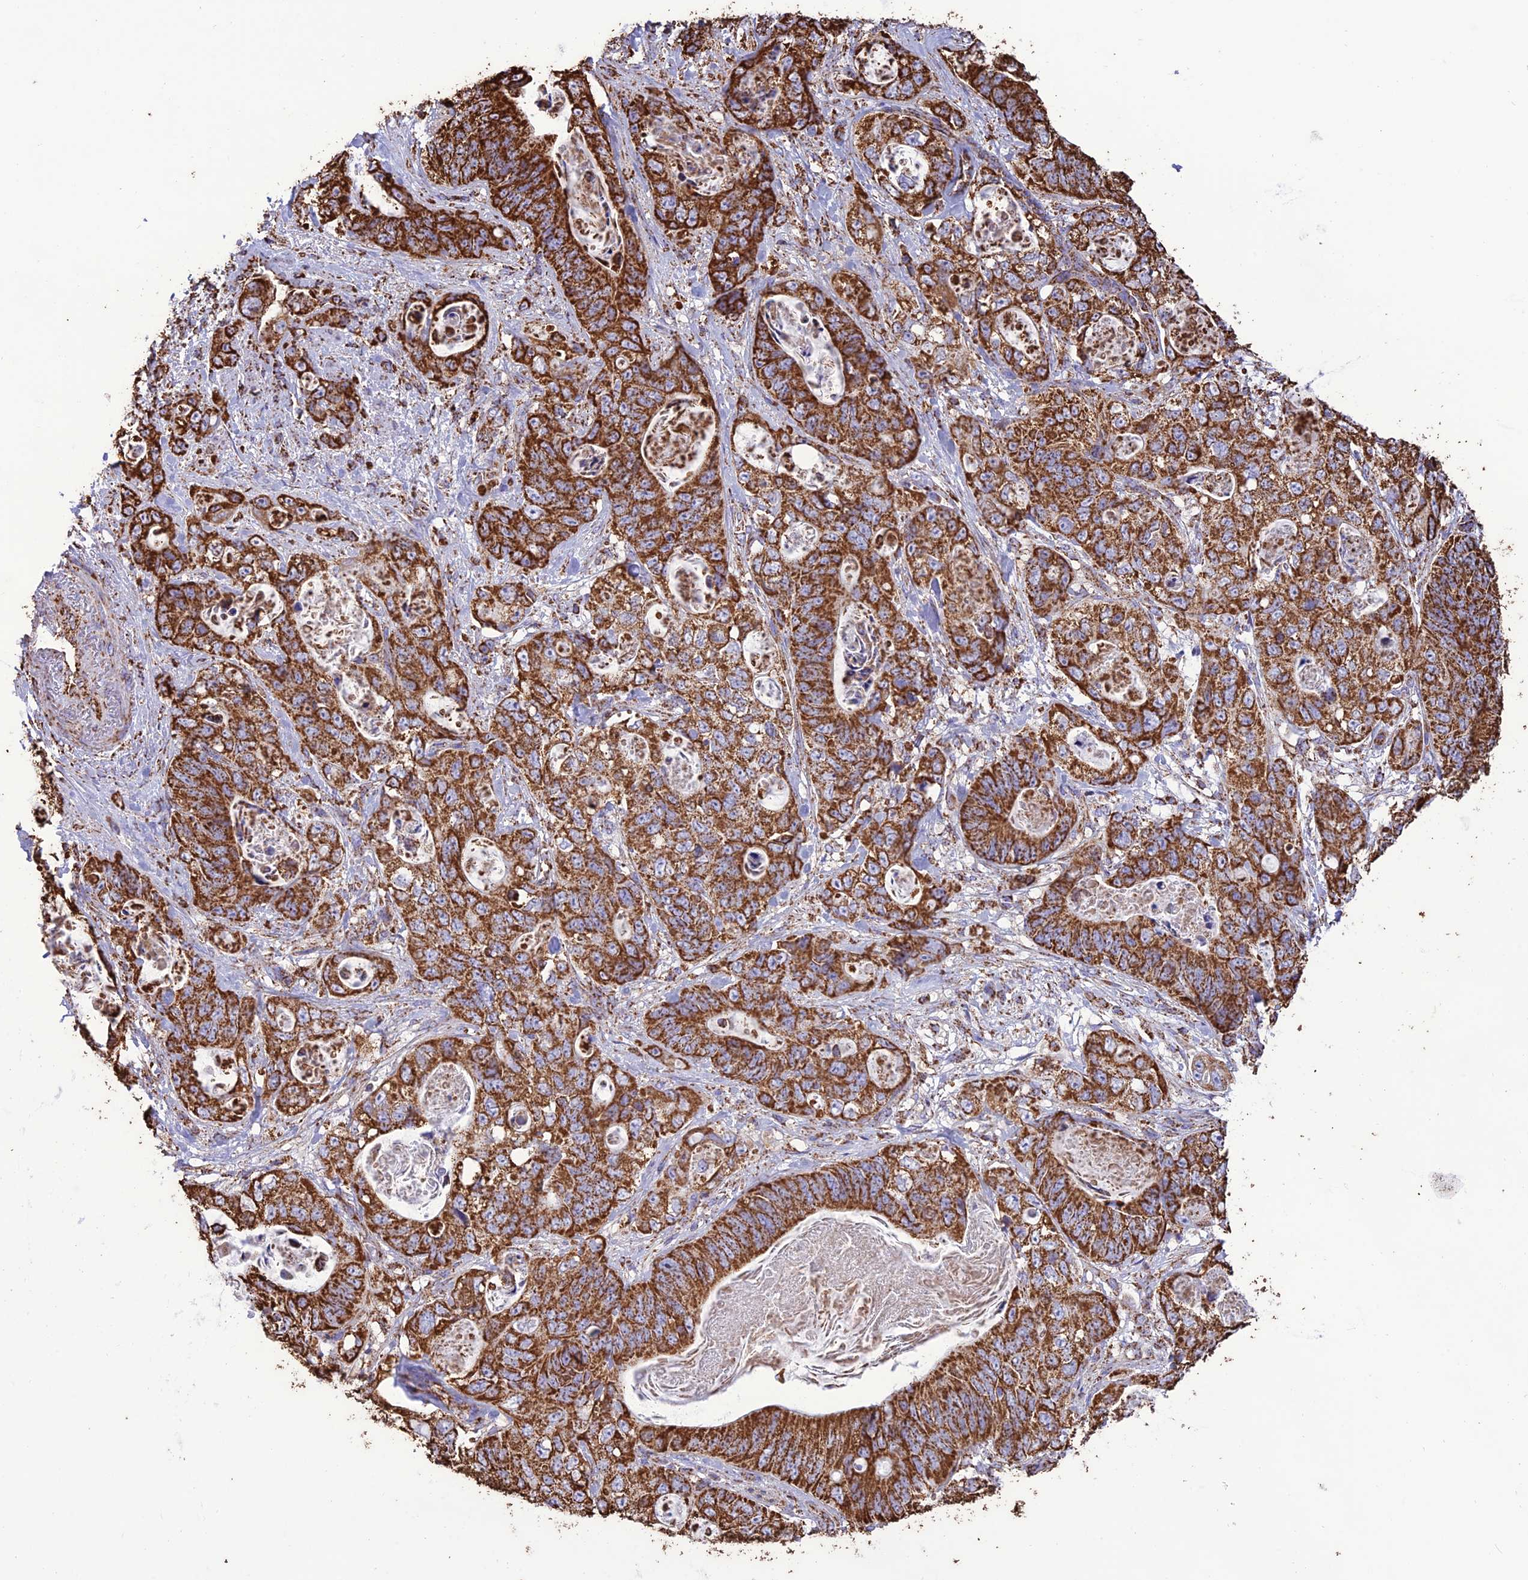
{"staining": {"intensity": "strong", "quantity": ">75%", "location": "cytoplasmic/membranous"}, "tissue": "stomach cancer", "cell_type": "Tumor cells", "image_type": "cancer", "snomed": [{"axis": "morphology", "description": "Normal tissue, NOS"}, {"axis": "morphology", "description": "Adenocarcinoma, NOS"}, {"axis": "topography", "description": "Stomach"}], "caption": "Immunohistochemical staining of human stomach cancer (adenocarcinoma) reveals high levels of strong cytoplasmic/membranous expression in approximately >75% of tumor cells.", "gene": "NDUFAF1", "patient": {"sex": "female", "age": 89}}